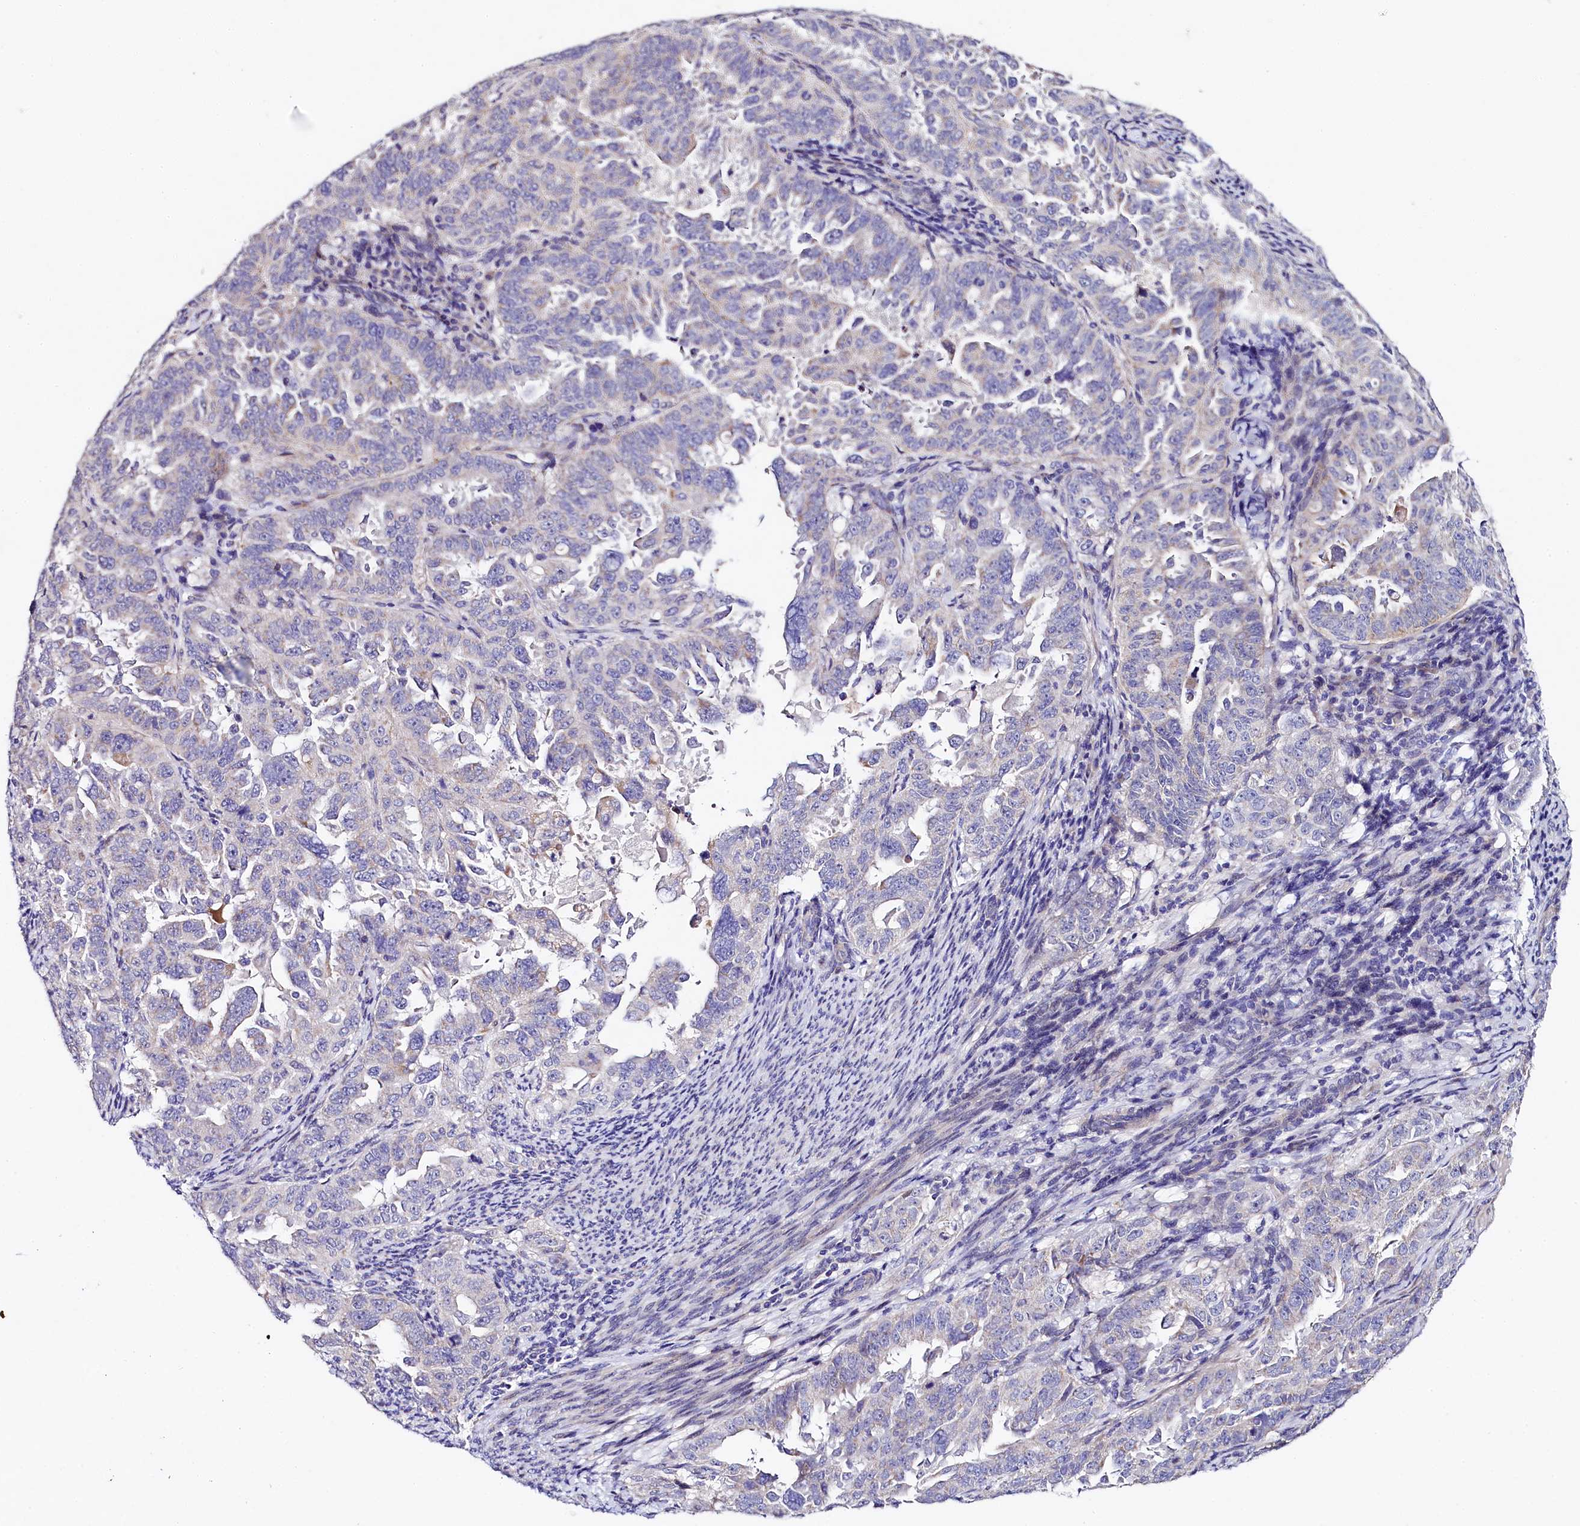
{"staining": {"intensity": "negative", "quantity": "none", "location": "none"}, "tissue": "endometrial cancer", "cell_type": "Tumor cells", "image_type": "cancer", "snomed": [{"axis": "morphology", "description": "Adenocarcinoma, NOS"}, {"axis": "topography", "description": "Endometrium"}], "caption": "A photomicrograph of human endometrial cancer (adenocarcinoma) is negative for staining in tumor cells. (DAB immunohistochemistry visualized using brightfield microscopy, high magnification).", "gene": "FXYD6", "patient": {"sex": "female", "age": 65}}